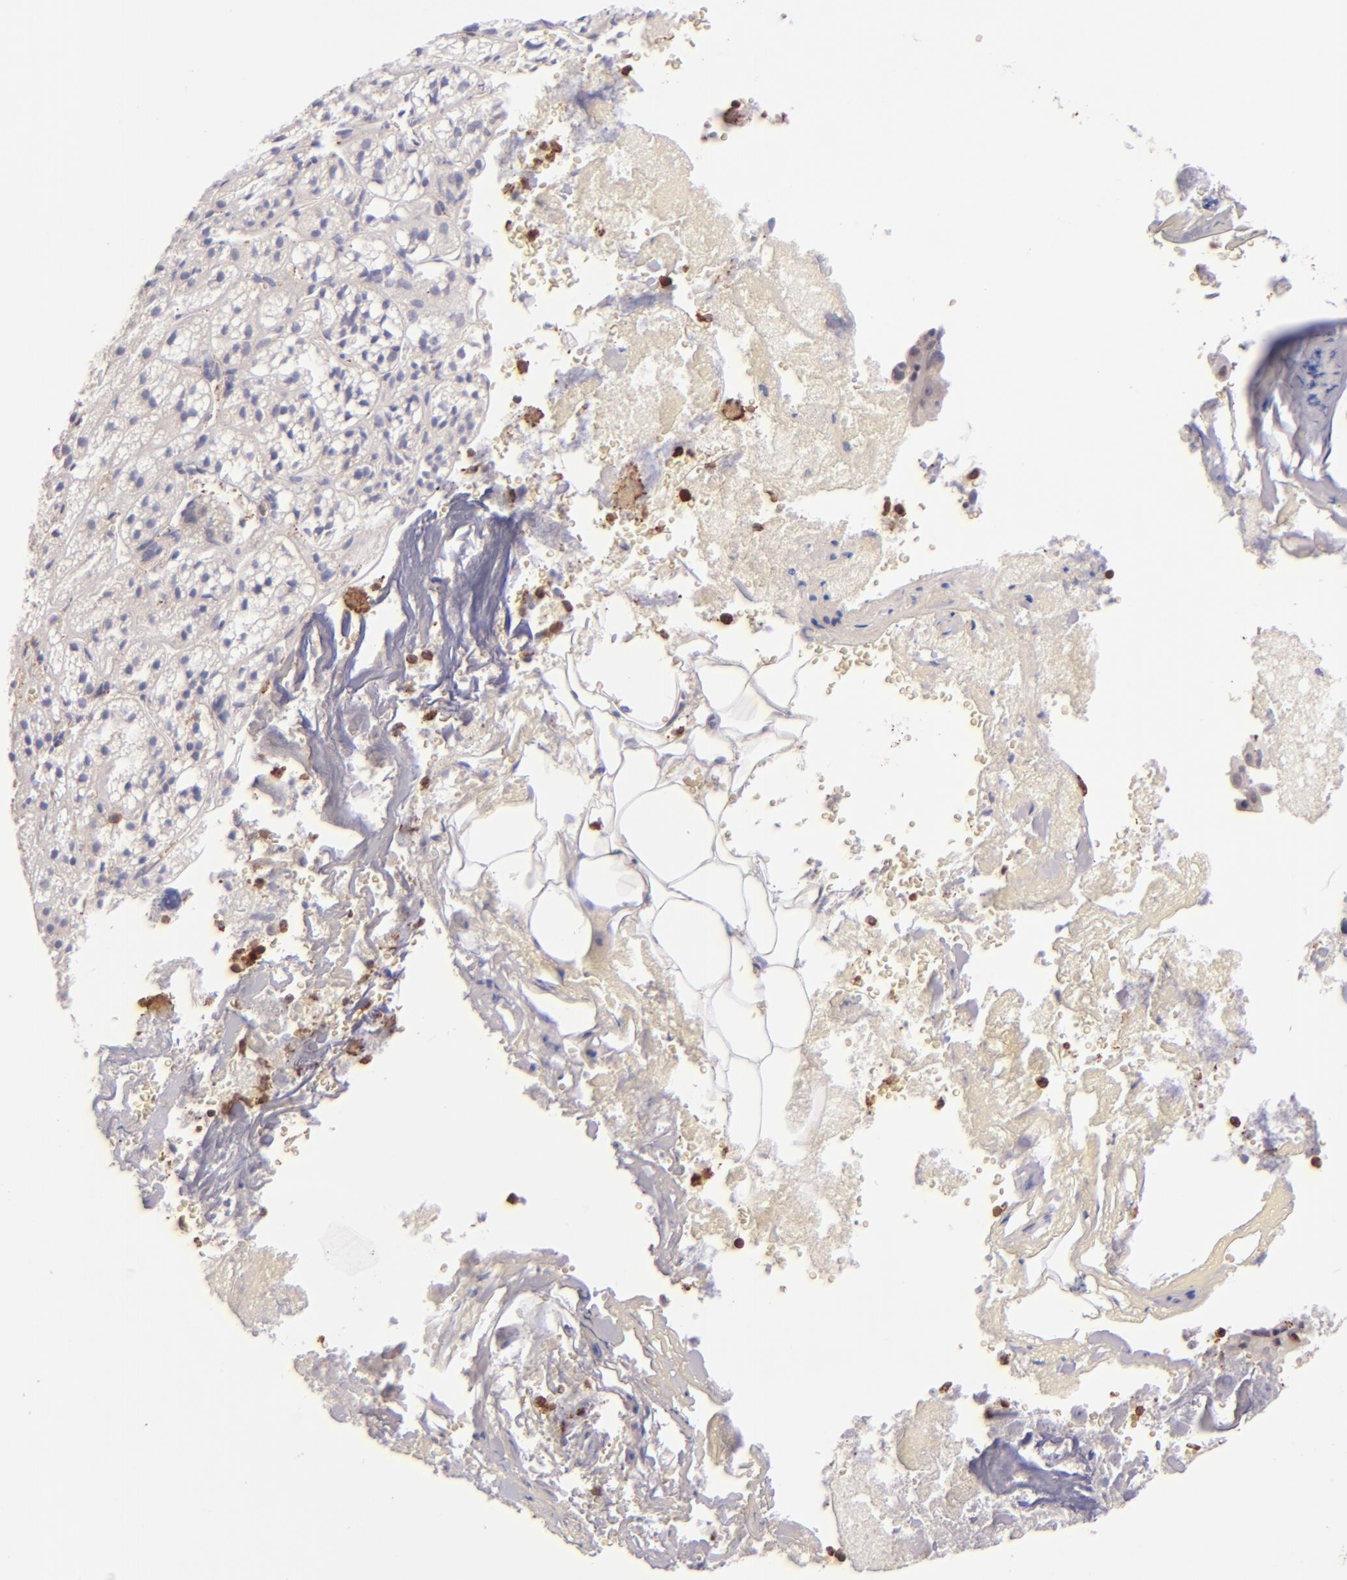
{"staining": {"intensity": "moderate", "quantity": "<25%", "location": "cytoplasmic/membranous"}, "tissue": "adrenal gland", "cell_type": "Glandular cells", "image_type": "normal", "snomed": [{"axis": "morphology", "description": "Normal tissue, NOS"}, {"axis": "topography", "description": "Adrenal gland"}], "caption": "Immunohistochemical staining of benign human adrenal gland reveals low levels of moderate cytoplasmic/membranous expression in approximately <25% of glandular cells. (Brightfield microscopy of DAB IHC at high magnification).", "gene": "BTK", "patient": {"sex": "female", "age": 71}}